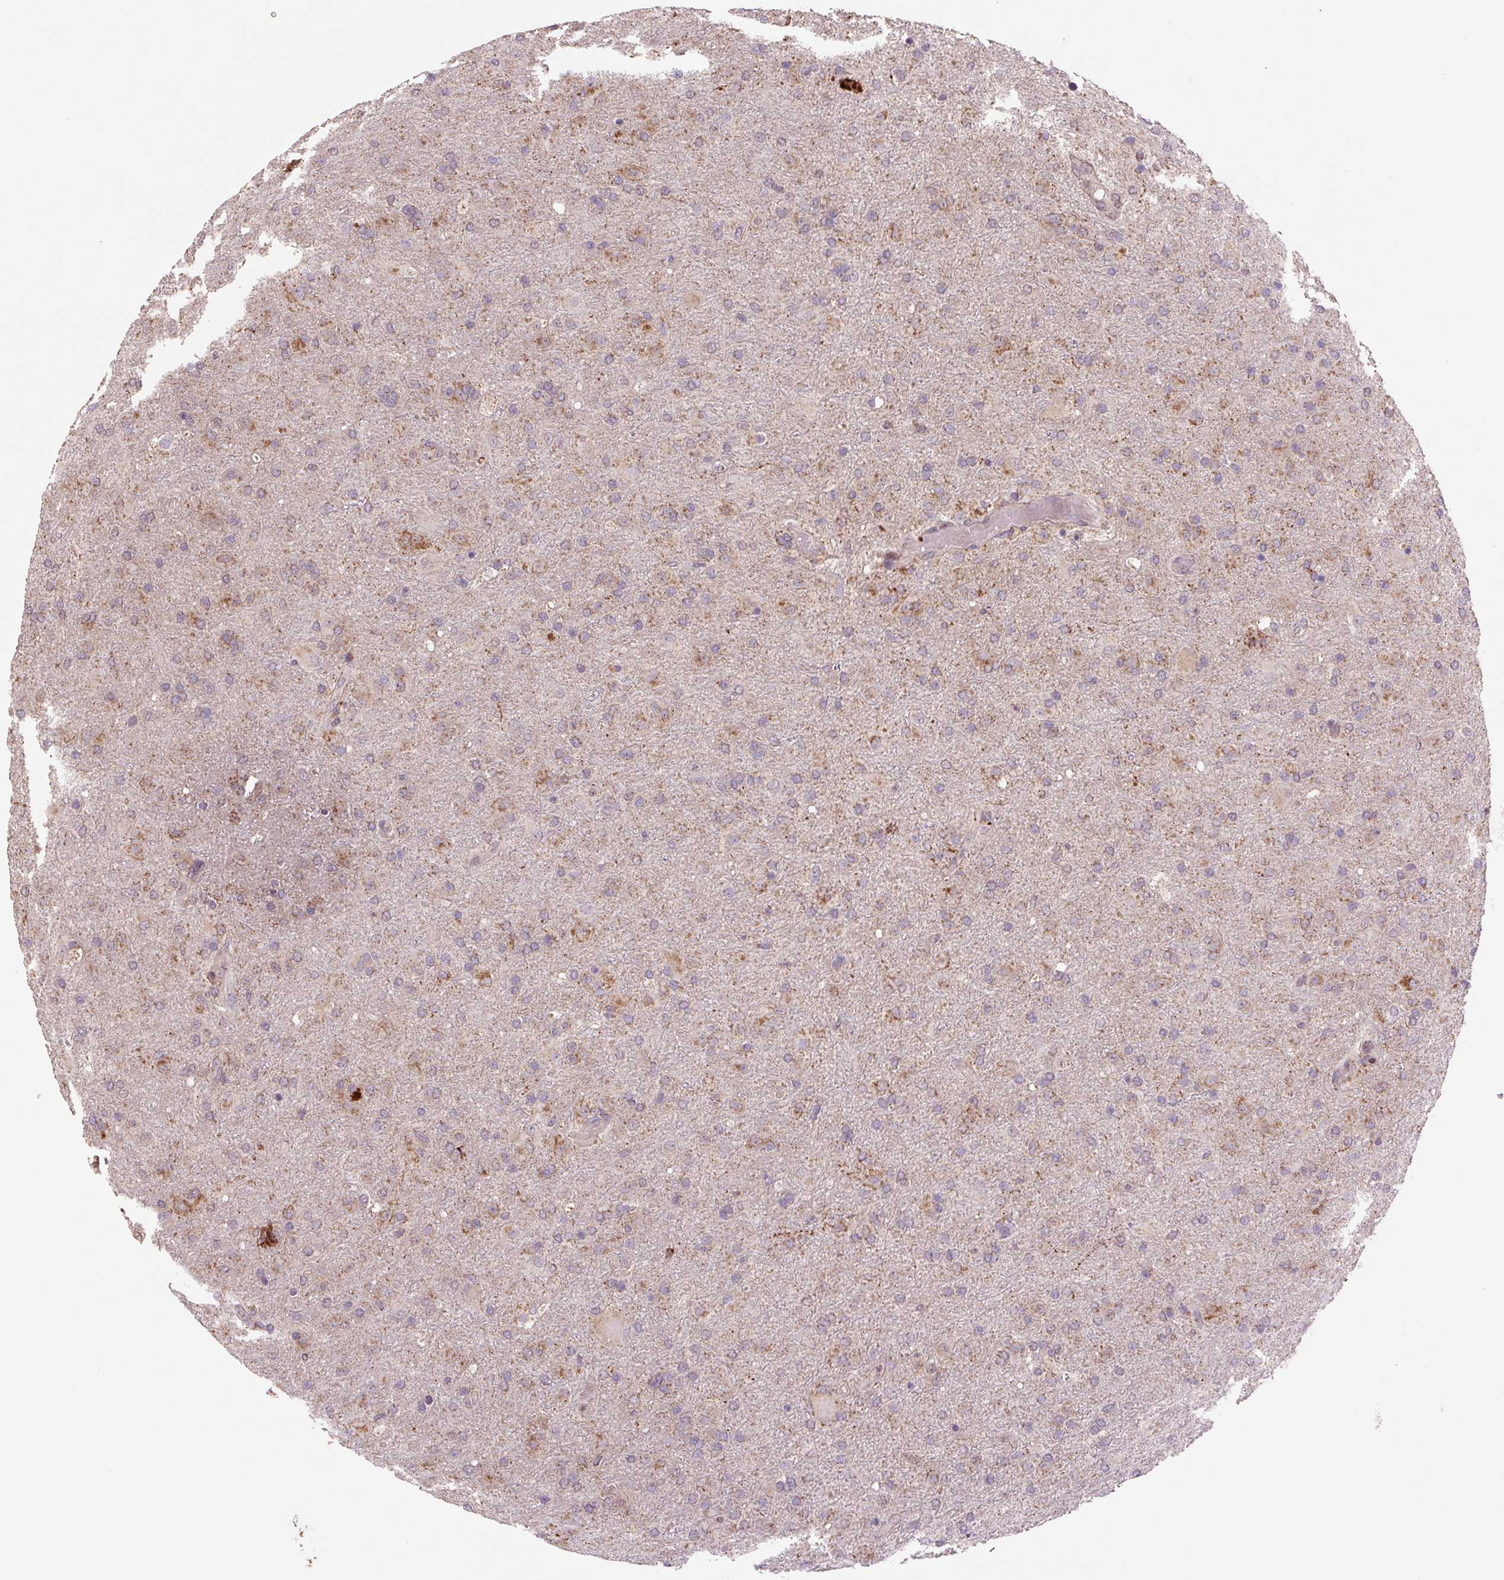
{"staining": {"intensity": "weak", "quantity": "<25%", "location": "cytoplasmic/membranous"}, "tissue": "glioma", "cell_type": "Tumor cells", "image_type": "cancer", "snomed": [{"axis": "morphology", "description": "Glioma, malignant, Low grade"}, {"axis": "topography", "description": "Brain"}], "caption": "Malignant glioma (low-grade) was stained to show a protein in brown. There is no significant expression in tumor cells.", "gene": "TMEM160", "patient": {"sex": "male", "age": 65}}